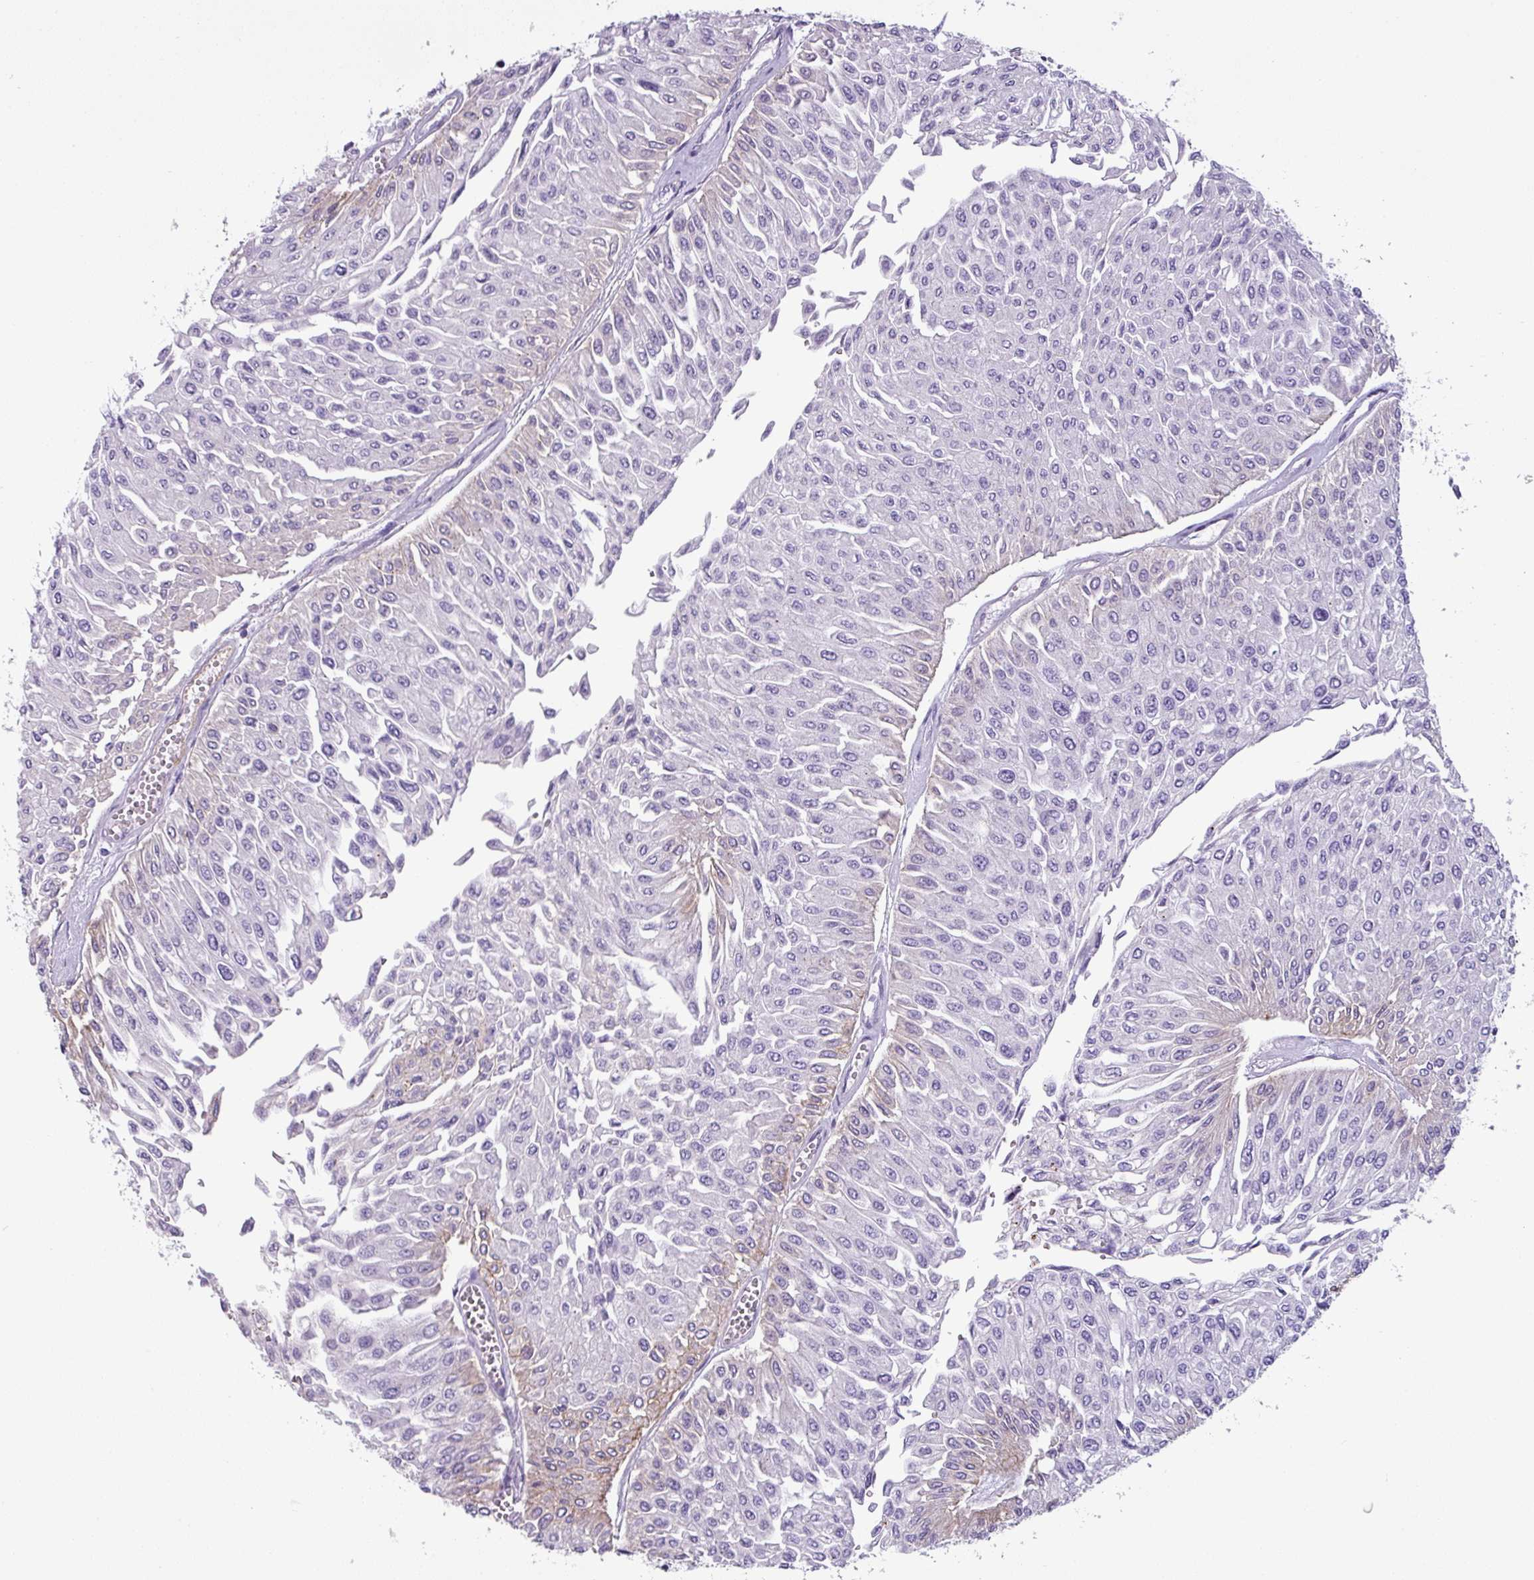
{"staining": {"intensity": "weak", "quantity": "<25%", "location": "cytoplasmic/membranous"}, "tissue": "urothelial cancer", "cell_type": "Tumor cells", "image_type": "cancer", "snomed": [{"axis": "morphology", "description": "Urothelial carcinoma, Low grade"}, {"axis": "topography", "description": "Urinary bladder"}], "caption": "Protein analysis of urothelial carcinoma (low-grade) displays no significant positivity in tumor cells.", "gene": "TMEM178B", "patient": {"sex": "male", "age": 67}}